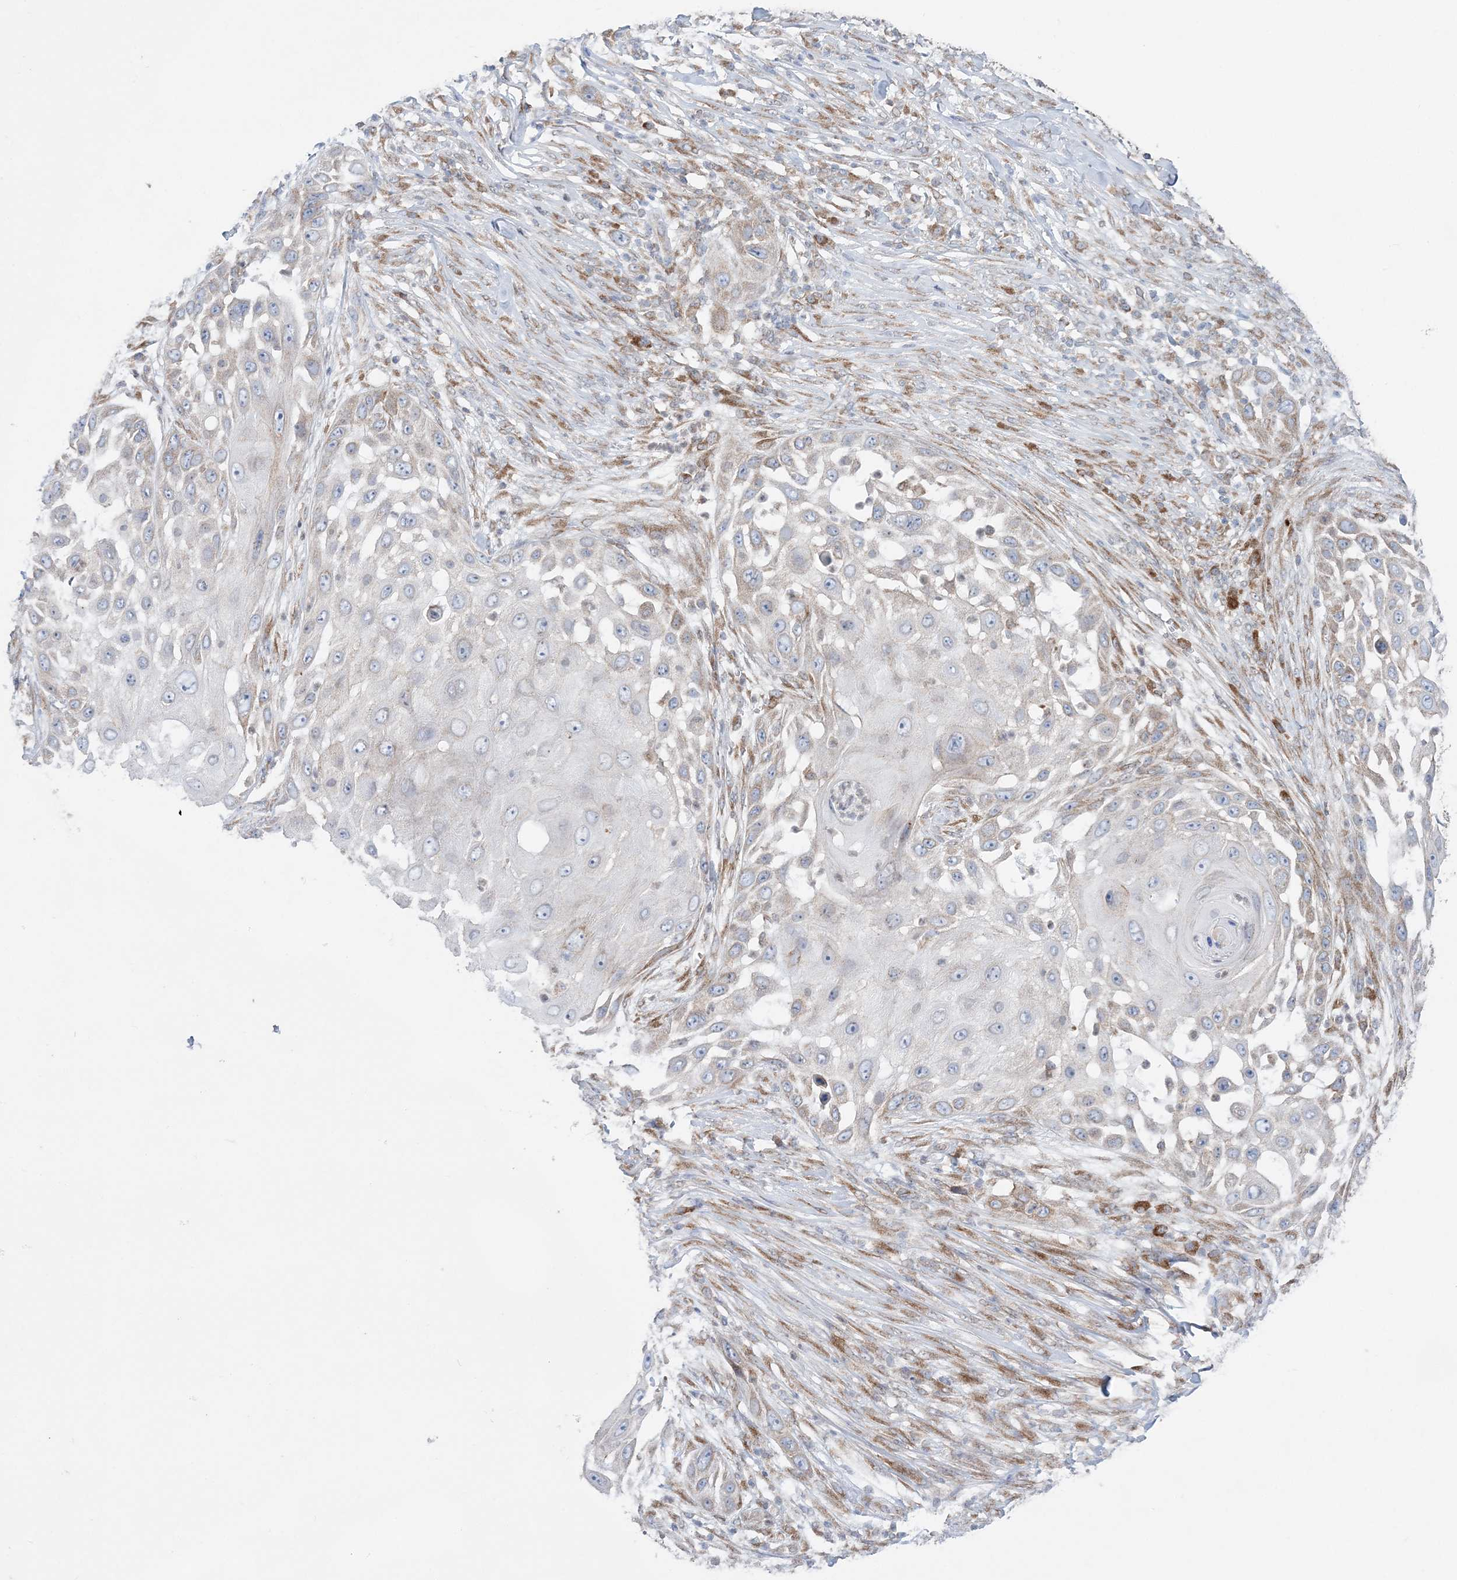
{"staining": {"intensity": "negative", "quantity": "none", "location": "none"}, "tissue": "skin cancer", "cell_type": "Tumor cells", "image_type": "cancer", "snomed": [{"axis": "morphology", "description": "Squamous cell carcinoma, NOS"}, {"axis": "topography", "description": "Skin"}], "caption": "This micrograph is of skin squamous cell carcinoma stained with IHC to label a protein in brown with the nuclei are counter-stained blue. There is no positivity in tumor cells.", "gene": "TMED10", "patient": {"sex": "female", "age": 44}}